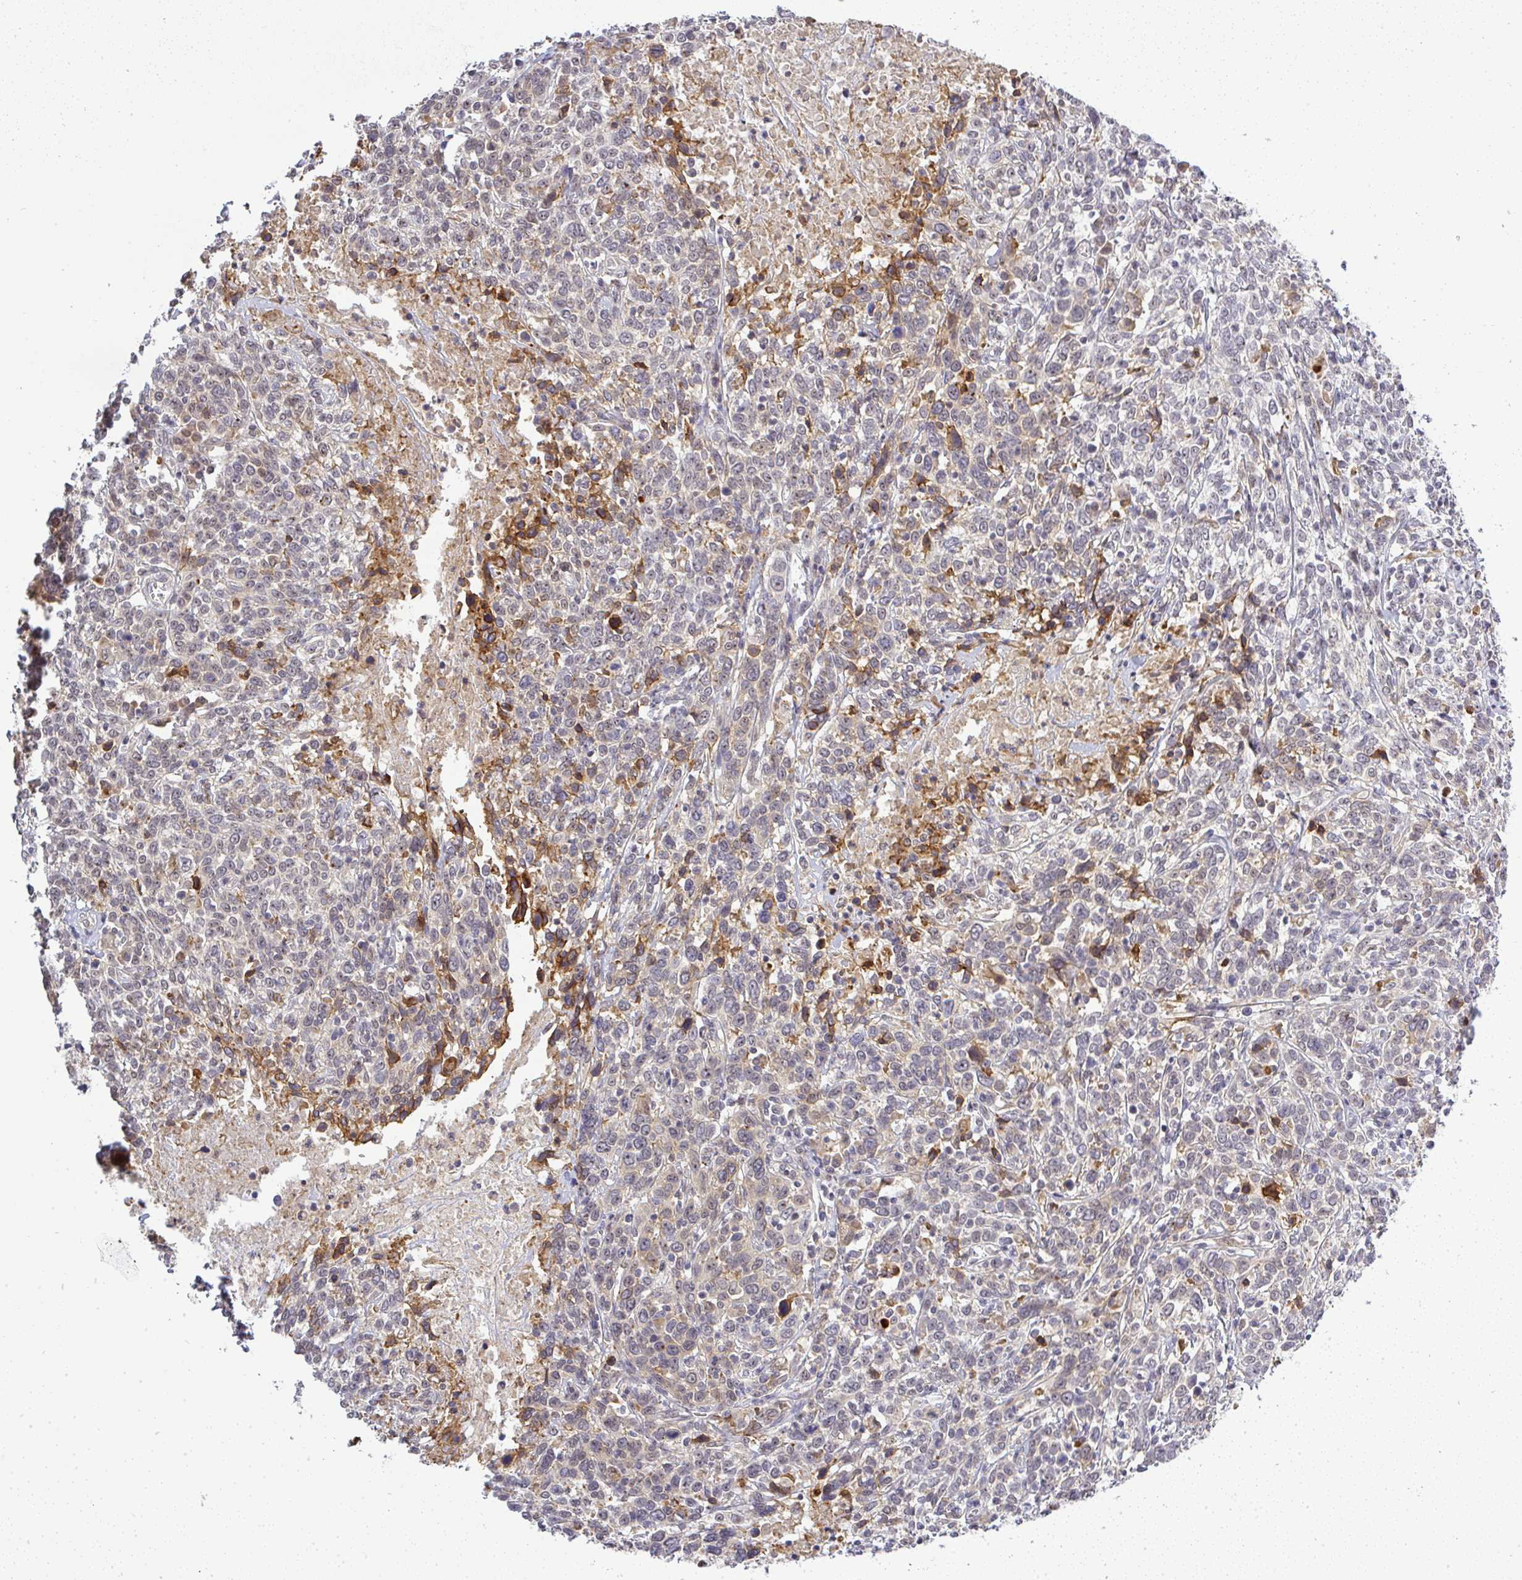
{"staining": {"intensity": "weak", "quantity": "<25%", "location": "cytoplasmic/membranous"}, "tissue": "cervical cancer", "cell_type": "Tumor cells", "image_type": "cancer", "snomed": [{"axis": "morphology", "description": "Squamous cell carcinoma, NOS"}, {"axis": "topography", "description": "Cervix"}], "caption": "A high-resolution histopathology image shows immunohistochemistry (IHC) staining of squamous cell carcinoma (cervical), which reveals no significant expression in tumor cells. (DAB (3,3'-diaminobenzidine) IHC with hematoxylin counter stain).", "gene": "FAM153A", "patient": {"sex": "female", "age": 46}}